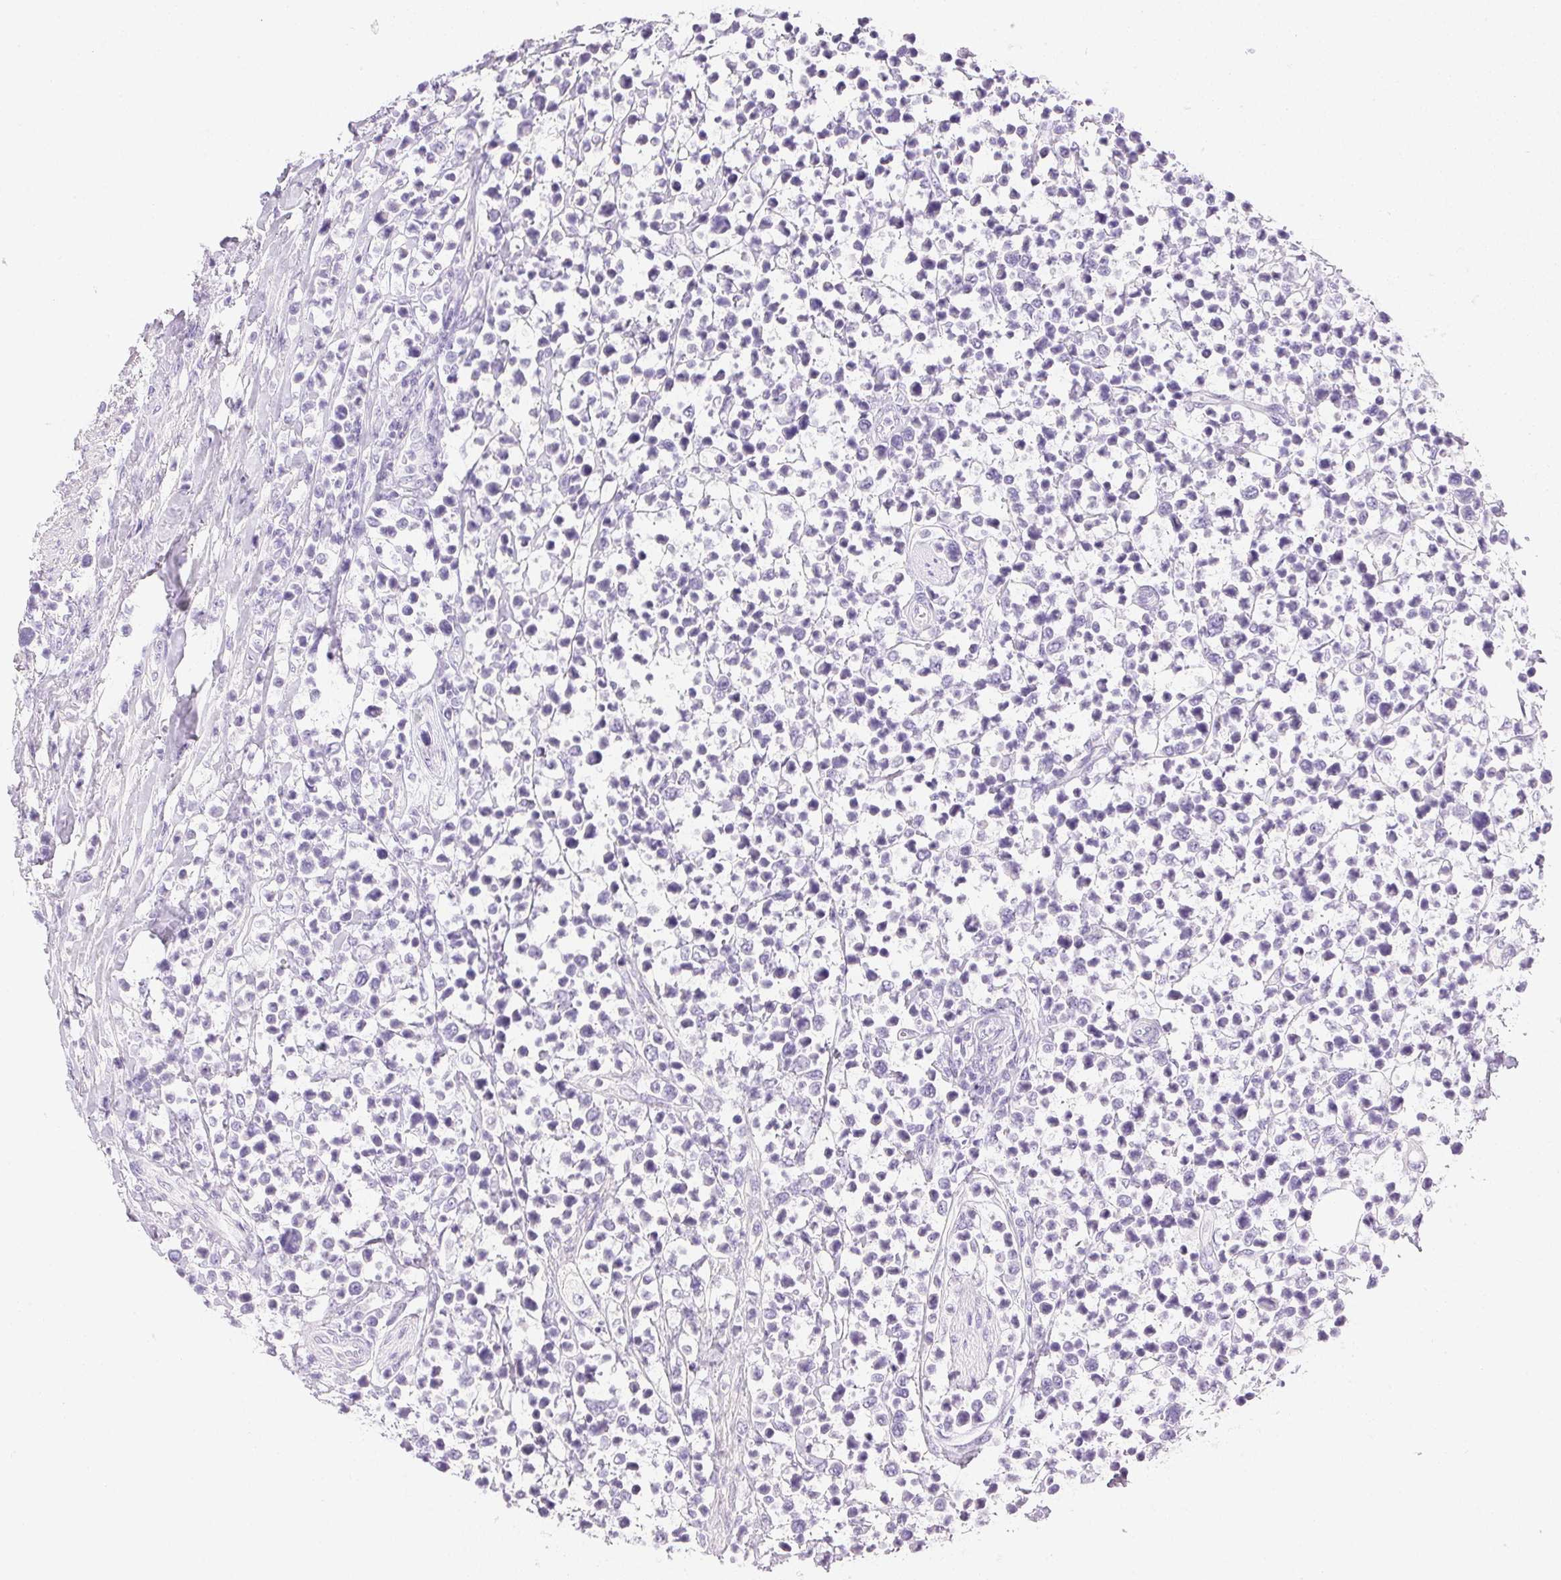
{"staining": {"intensity": "negative", "quantity": "none", "location": "none"}, "tissue": "lymphoma", "cell_type": "Tumor cells", "image_type": "cancer", "snomed": [{"axis": "morphology", "description": "Malignant lymphoma, non-Hodgkin's type, High grade"}, {"axis": "topography", "description": "Soft tissue"}], "caption": "This is an immunohistochemistry photomicrograph of human lymphoma. There is no expression in tumor cells.", "gene": "CTRL", "patient": {"sex": "female", "age": 56}}